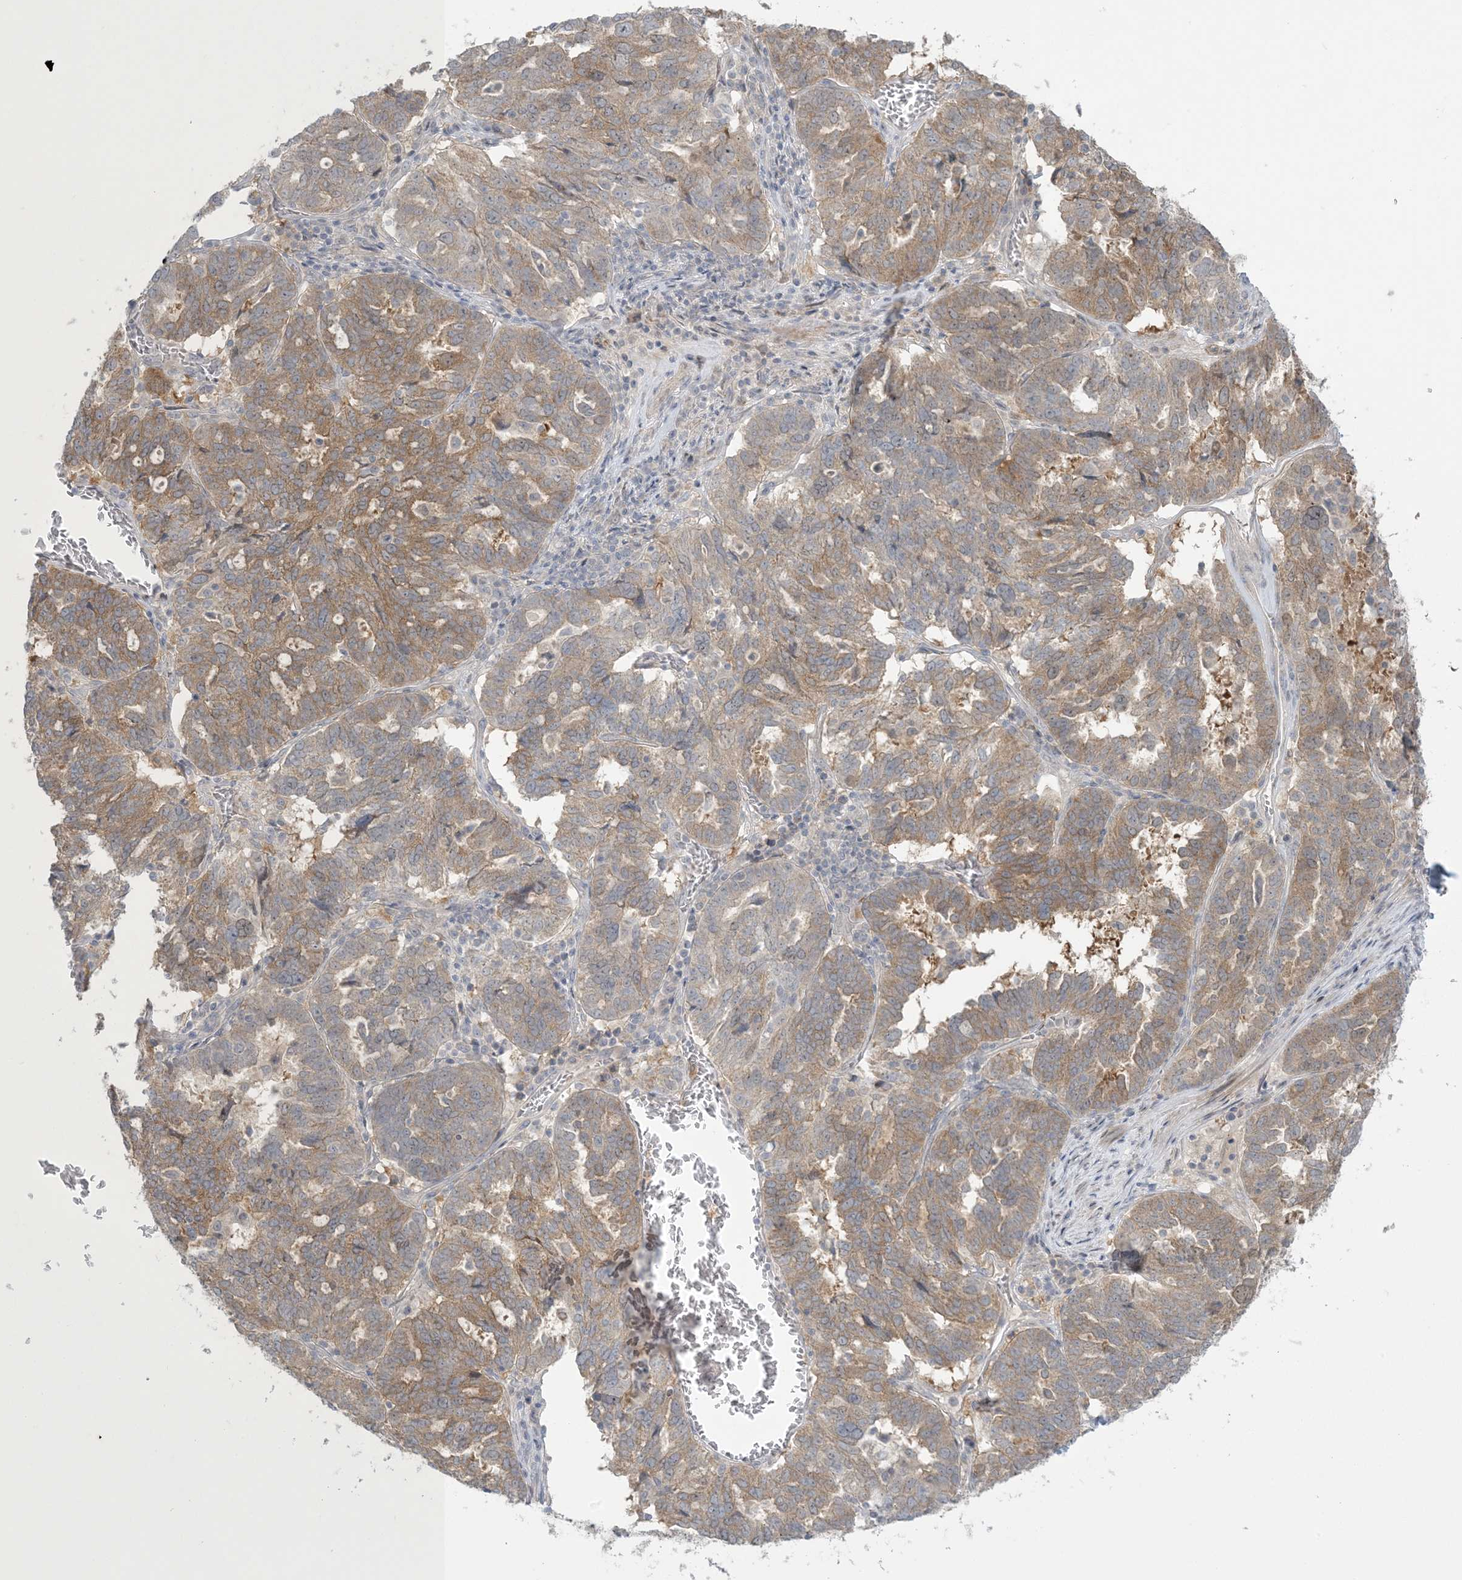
{"staining": {"intensity": "moderate", "quantity": ">75%", "location": "cytoplasmic/membranous"}, "tissue": "ovarian cancer", "cell_type": "Tumor cells", "image_type": "cancer", "snomed": [{"axis": "morphology", "description": "Cystadenocarcinoma, serous, NOS"}, {"axis": "topography", "description": "Ovary"}], "caption": "High-power microscopy captured an IHC photomicrograph of ovarian cancer (serous cystadenocarcinoma), revealing moderate cytoplasmic/membranous expression in approximately >75% of tumor cells. (Stains: DAB in brown, nuclei in blue, Microscopy: brightfield microscopy at high magnification).", "gene": "NRBP2", "patient": {"sex": "female", "age": 59}}